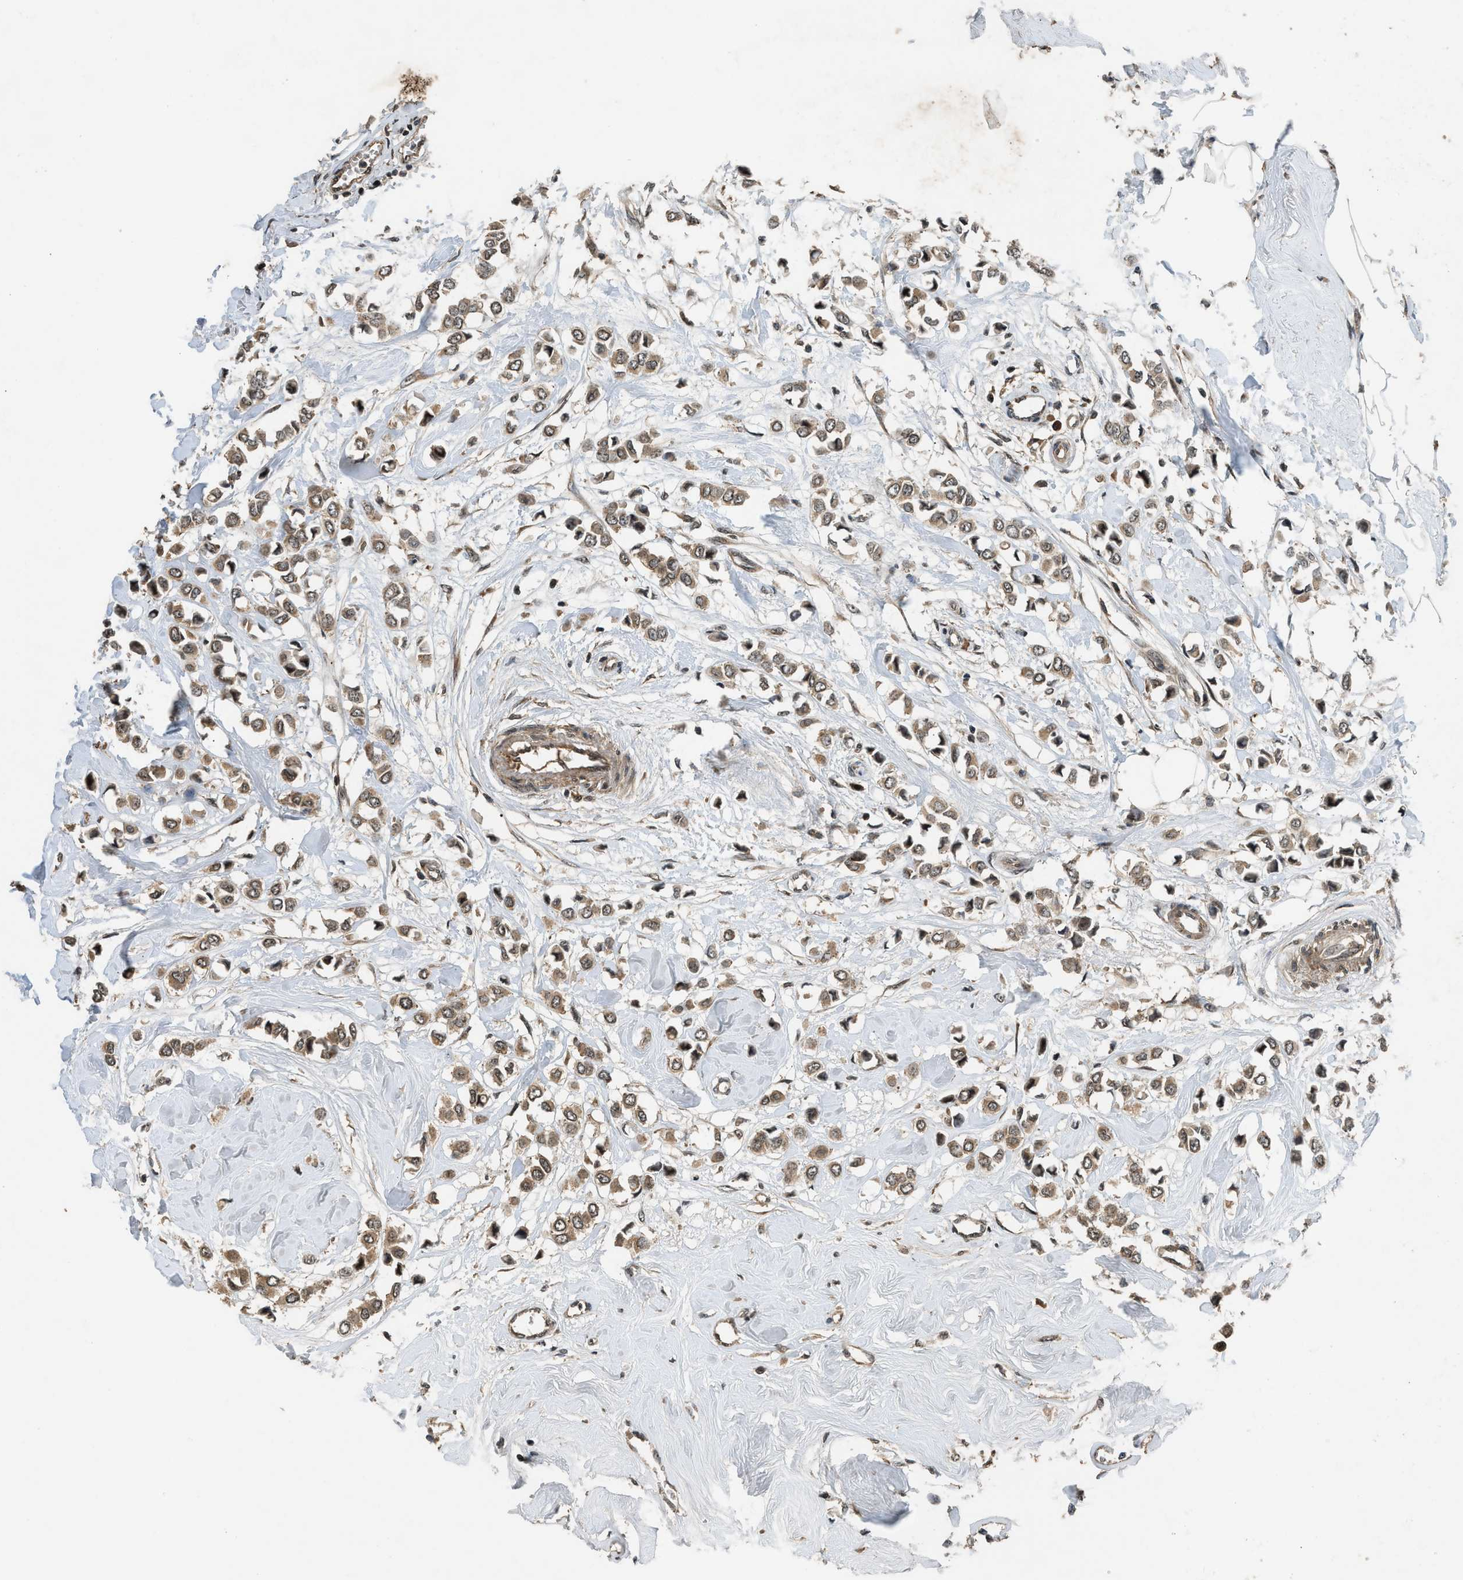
{"staining": {"intensity": "moderate", "quantity": ">75%", "location": "cytoplasmic/membranous"}, "tissue": "breast cancer", "cell_type": "Tumor cells", "image_type": "cancer", "snomed": [{"axis": "morphology", "description": "Lobular carcinoma"}, {"axis": "topography", "description": "Breast"}], "caption": "Lobular carcinoma (breast) stained for a protein (brown) exhibits moderate cytoplasmic/membranous positive expression in about >75% of tumor cells.", "gene": "RPS6KB1", "patient": {"sex": "female", "age": 51}}